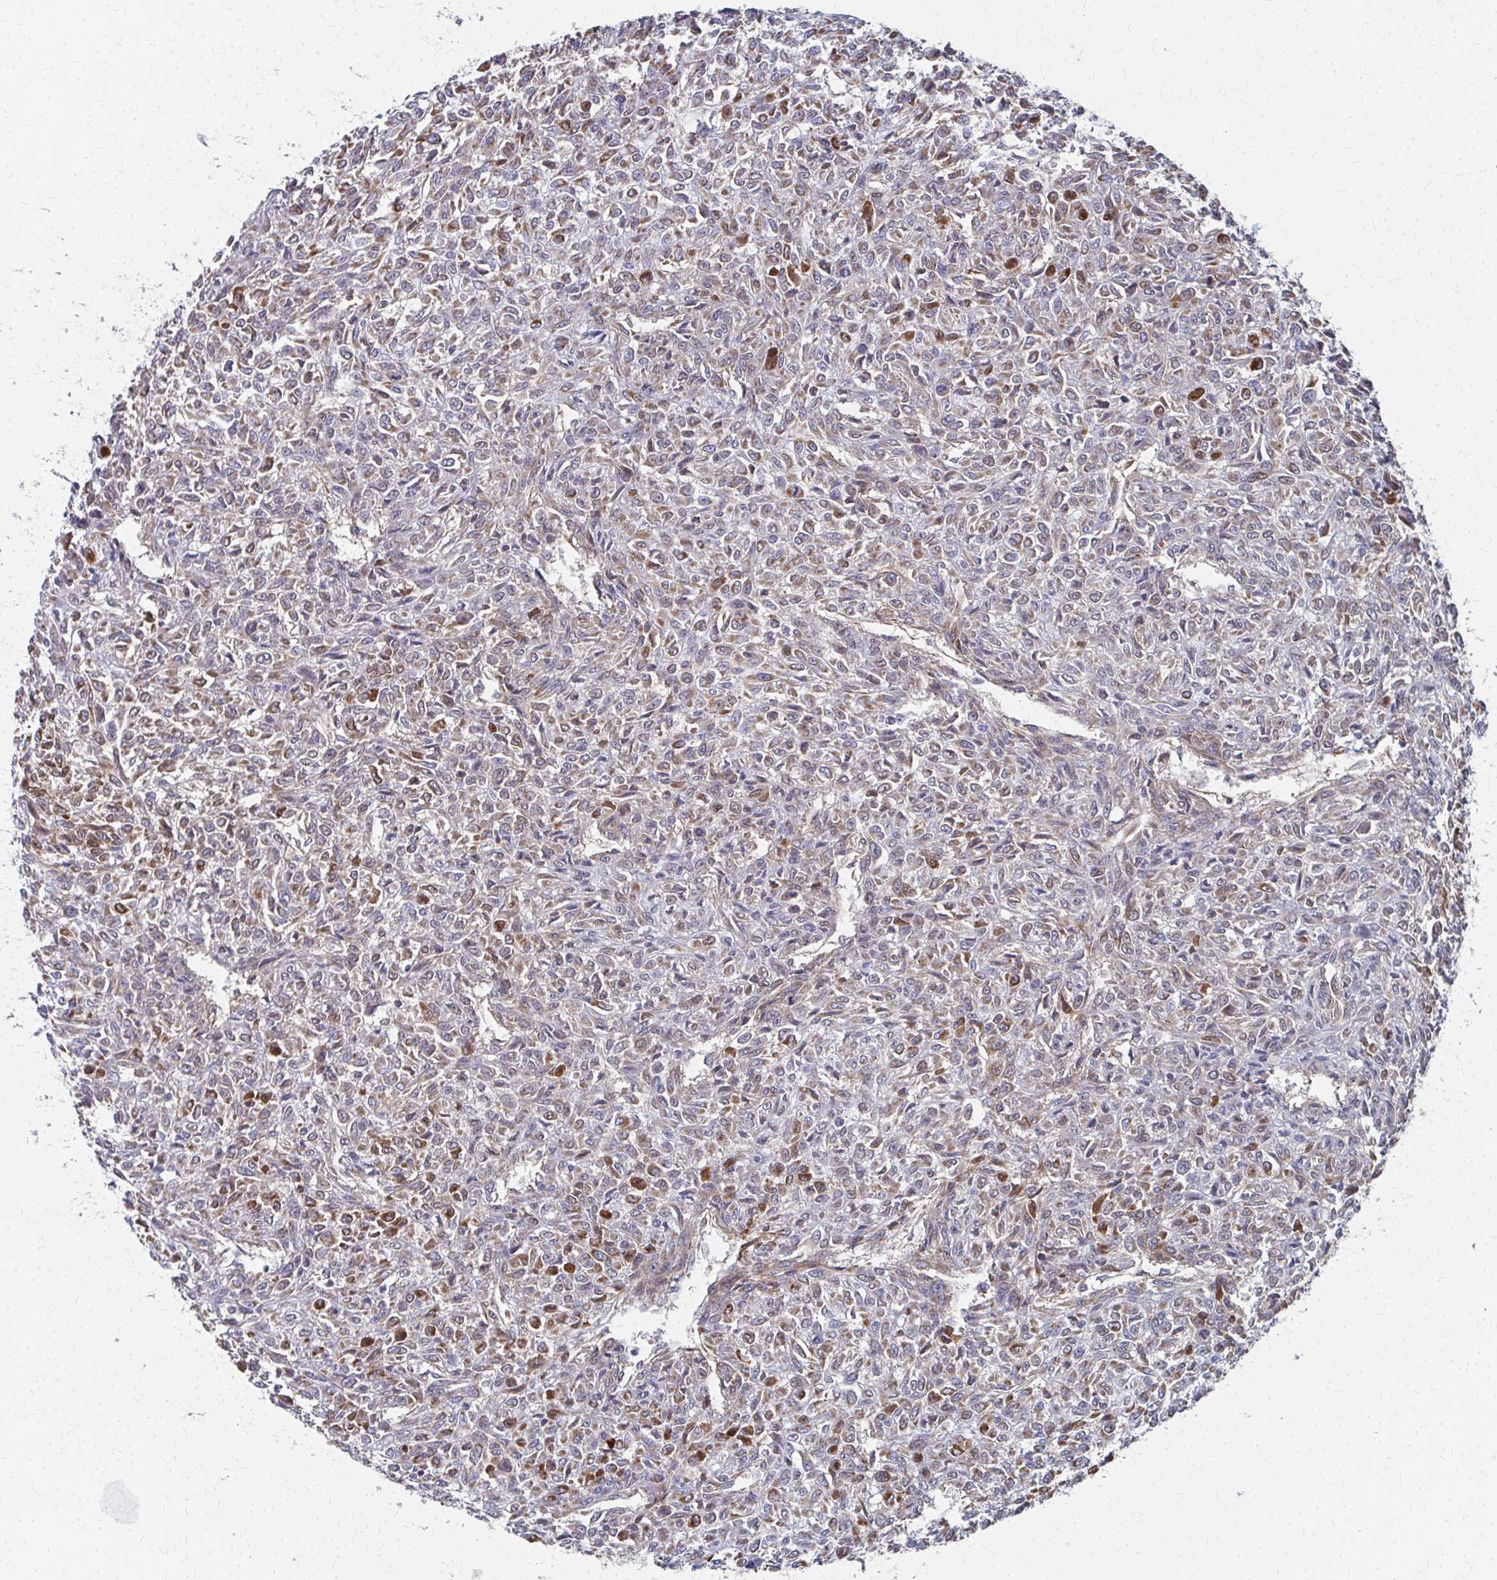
{"staining": {"intensity": "moderate", "quantity": ">75%", "location": "cytoplasmic/membranous"}, "tissue": "renal cancer", "cell_type": "Tumor cells", "image_type": "cancer", "snomed": [{"axis": "morphology", "description": "Adenocarcinoma, NOS"}, {"axis": "topography", "description": "Kidney"}], "caption": "An immunohistochemistry (IHC) micrograph of tumor tissue is shown. Protein staining in brown shows moderate cytoplasmic/membranous positivity in renal cancer within tumor cells.", "gene": "FAHD1", "patient": {"sex": "male", "age": 58}}